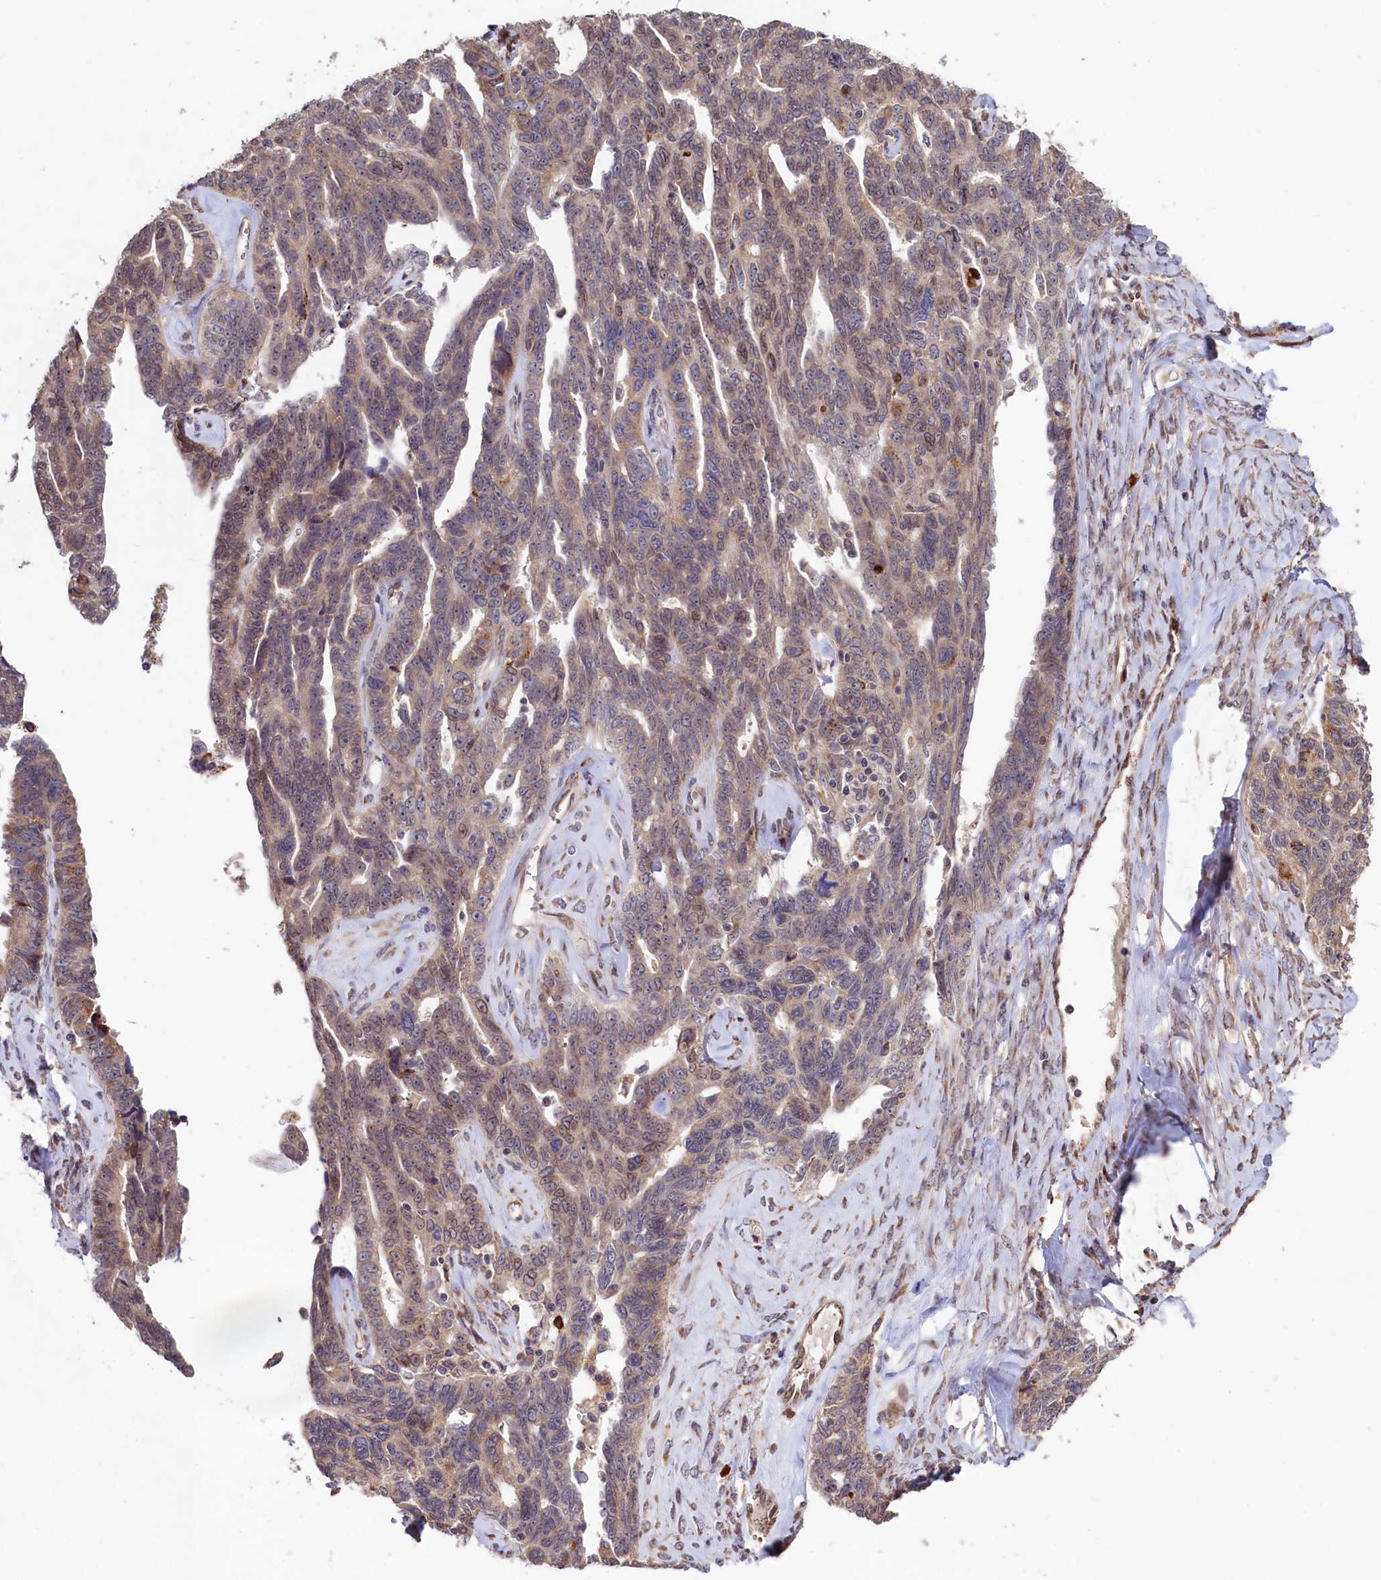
{"staining": {"intensity": "weak", "quantity": "25%-75%", "location": "cytoplasmic/membranous"}, "tissue": "ovarian cancer", "cell_type": "Tumor cells", "image_type": "cancer", "snomed": [{"axis": "morphology", "description": "Cystadenocarcinoma, serous, NOS"}, {"axis": "topography", "description": "Ovary"}], "caption": "The photomicrograph displays immunohistochemical staining of serous cystadenocarcinoma (ovarian). There is weak cytoplasmic/membranous staining is identified in about 25%-75% of tumor cells.", "gene": "C5orf15", "patient": {"sex": "female", "age": 79}}